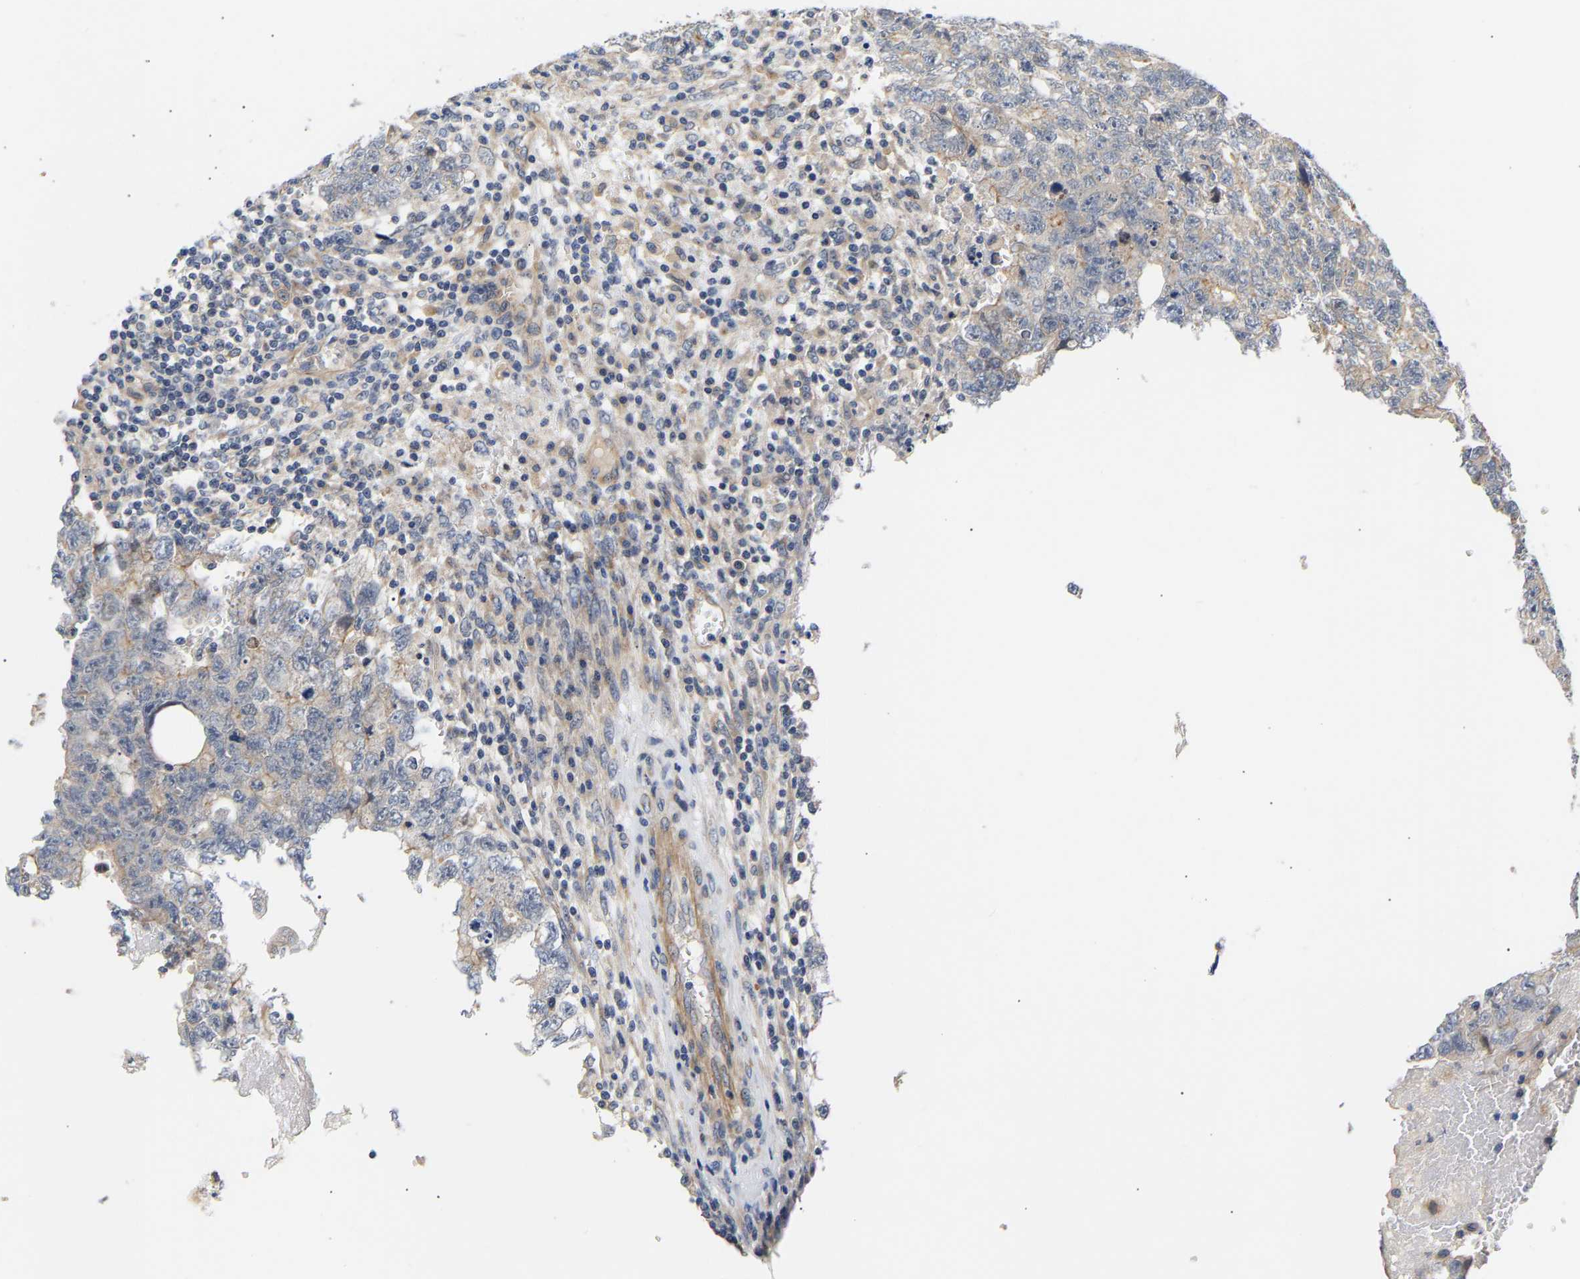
{"staining": {"intensity": "weak", "quantity": "<25%", "location": "cytoplasmic/membranous"}, "tissue": "testis cancer", "cell_type": "Tumor cells", "image_type": "cancer", "snomed": [{"axis": "morphology", "description": "Seminoma, NOS"}, {"axis": "morphology", "description": "Carcinoma, Embryonal, NOS"}, {"axis": "topography", "description": "Testis"}], "caption": "This is an immunohistochemistry (IHC) histopathology image of human testis cancer (seminoma). There is no staining in tumor cells.", "gene": "KASH5", "patient": {"sex": "male", "age": 38}}